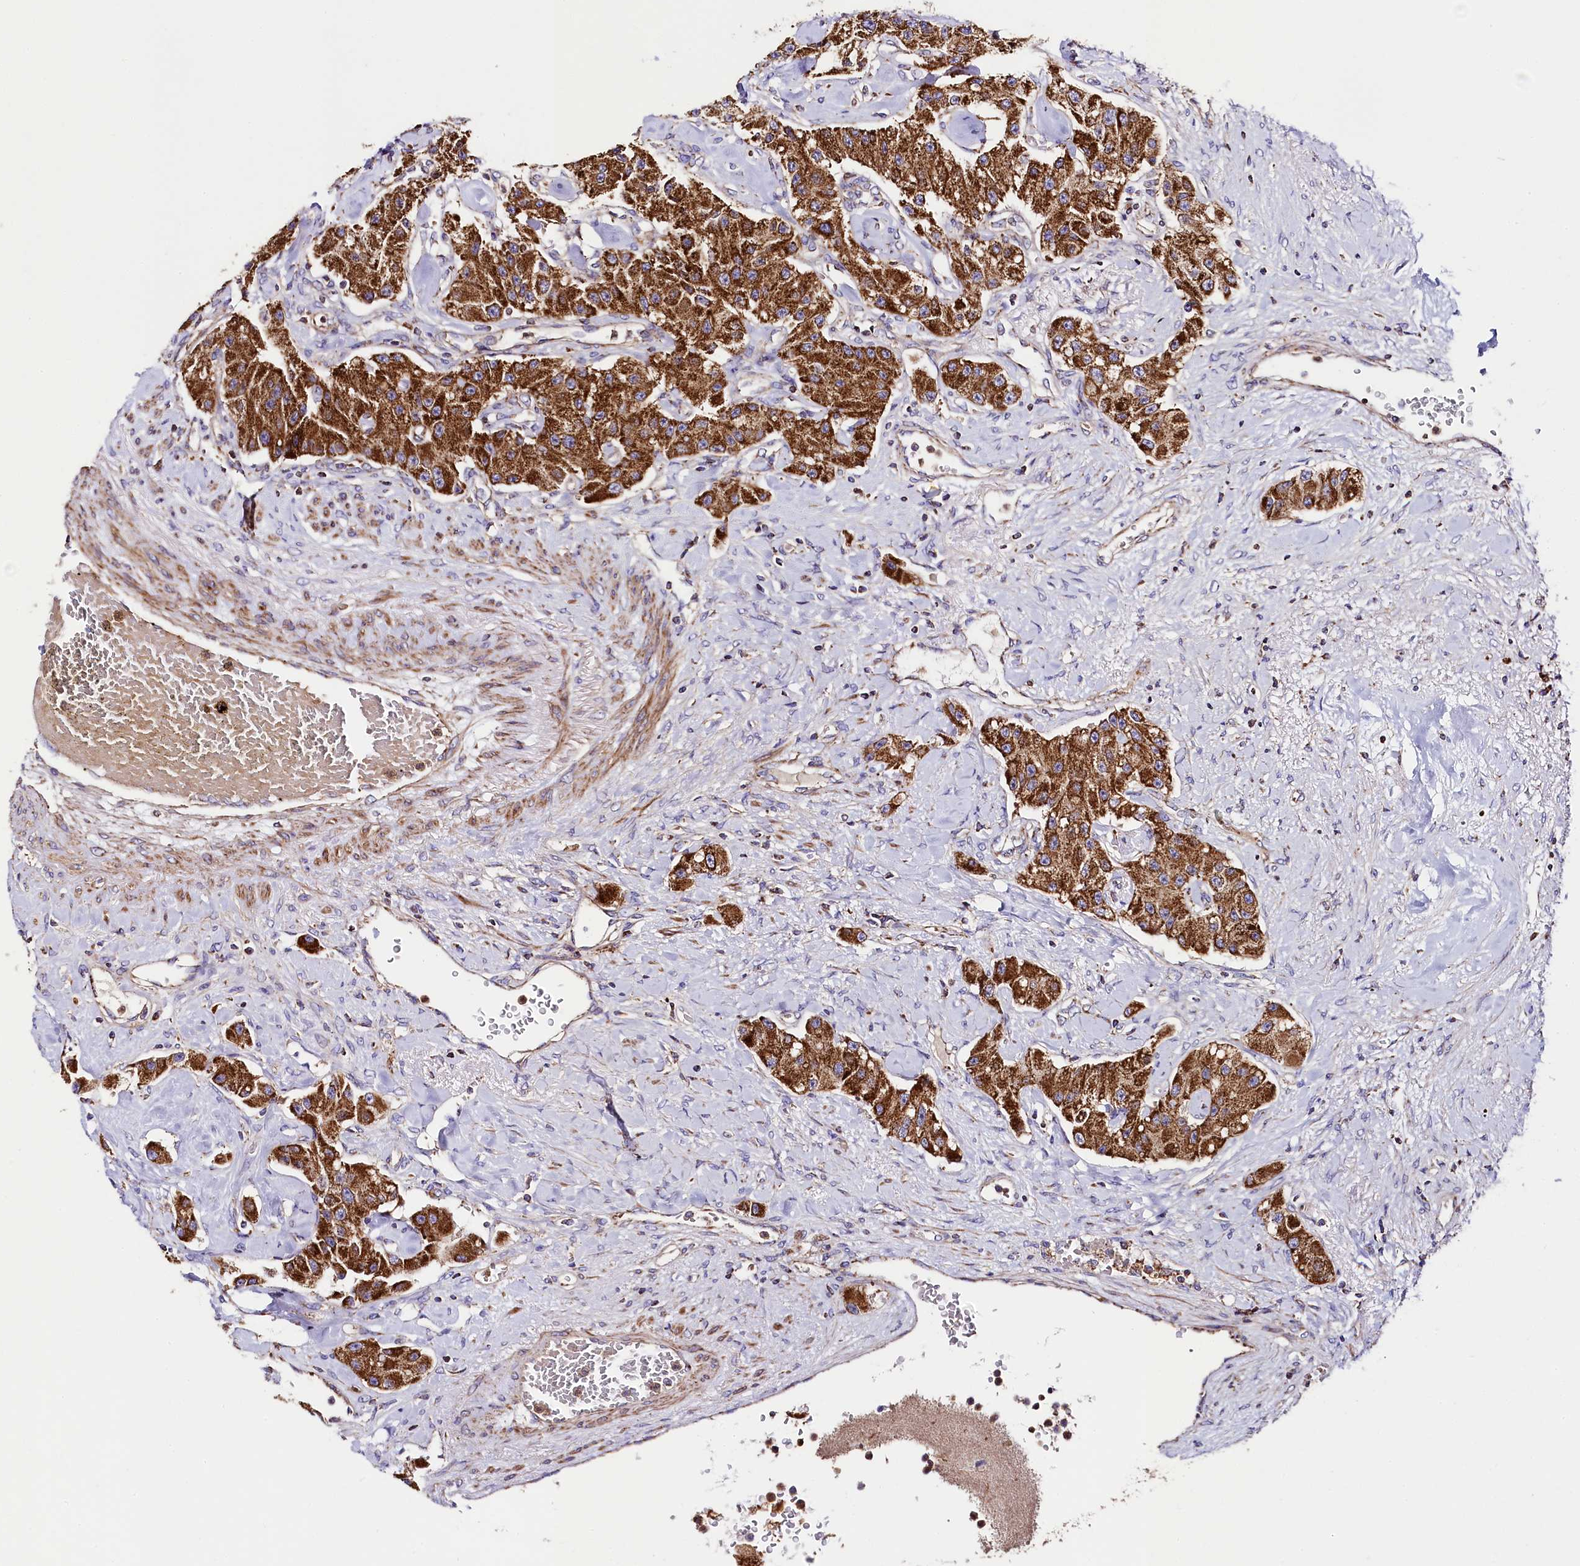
{"staining": {"intensity": "strong", "quantity": ">75%", "location": "cytoplasmic/membranous"}, "tissue": "carcinoid", "cell_type": "Tumor cells", "image_type": "cancer", "snomed": [{"axis": "morphology", "description": "Carcinoid, malignant, NOS"}, {"axis": "topography", "description": "Pancreas"}], "caption": "Carcinoid (malignant) tissue reveals strong cytoplasmic/membranous expression in about >75% of tumor cells, visualized by immunohistochemistry.", "gene": "CLYBL", "patient": {"sex": "male", "age": 41}}